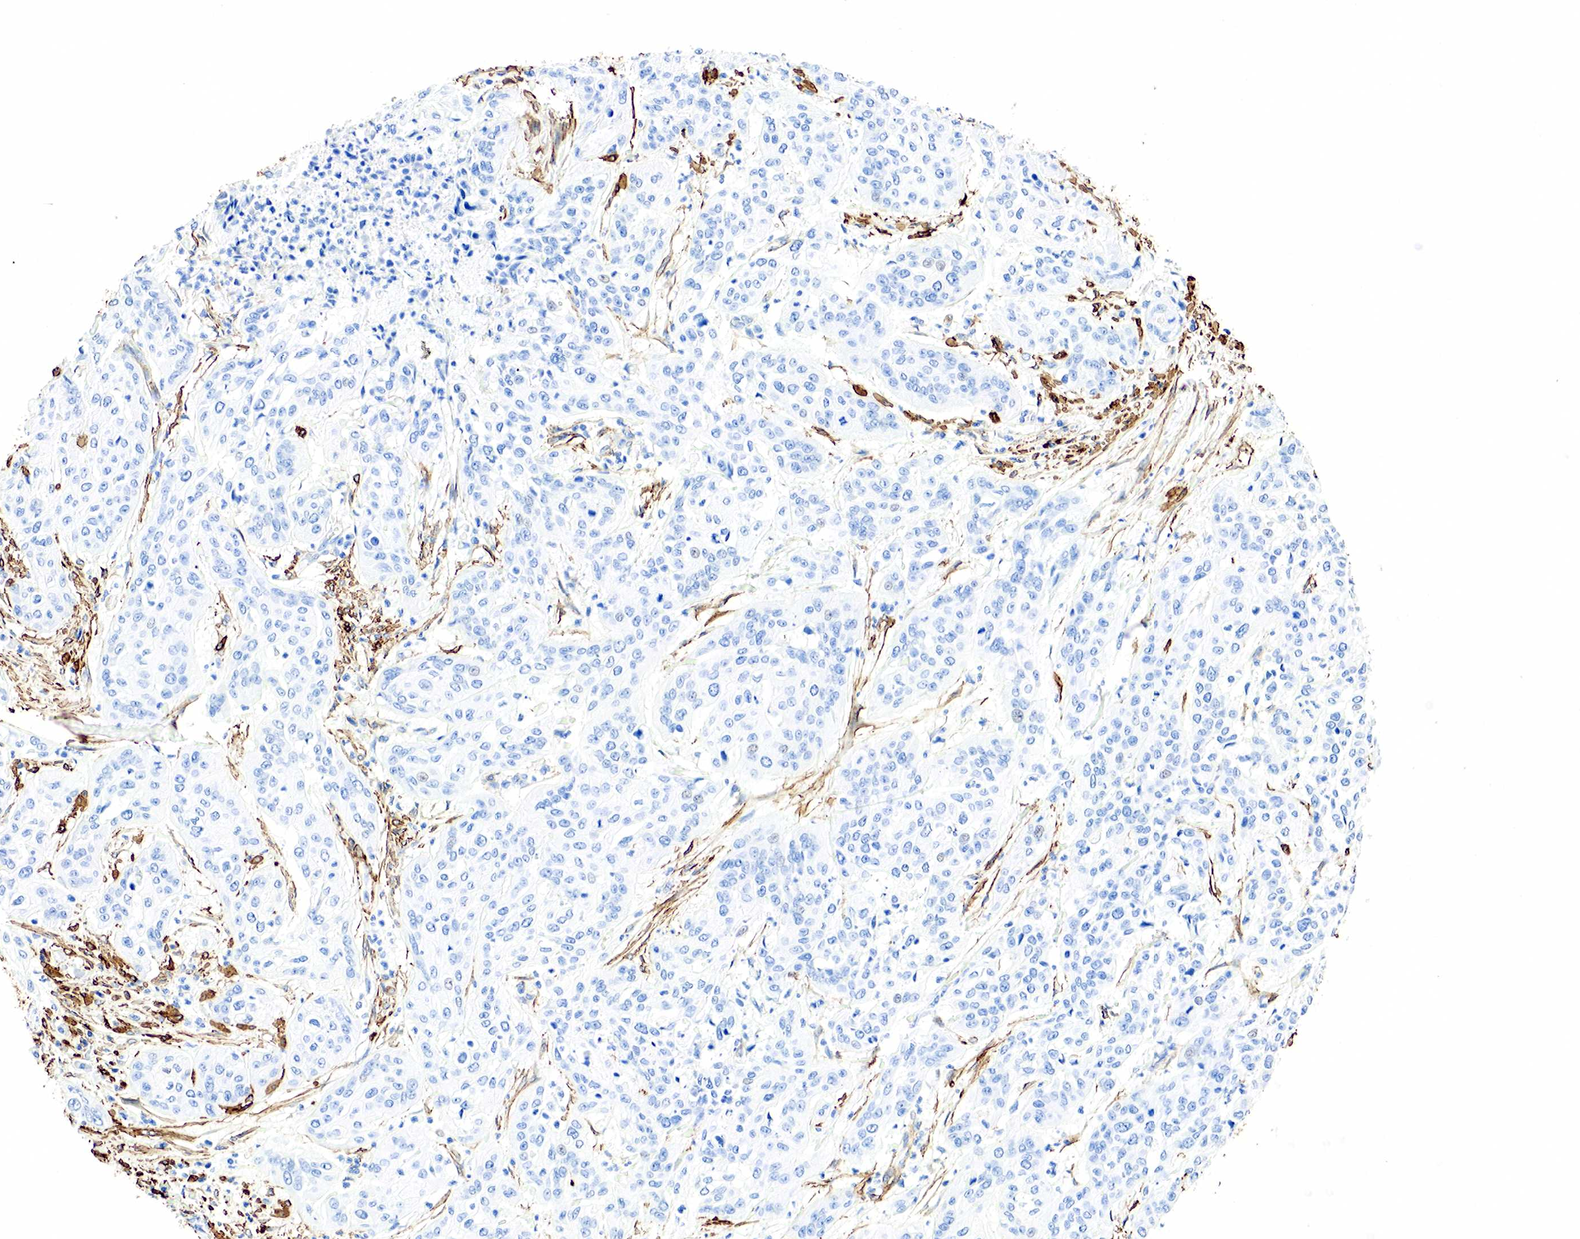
{"staining": {"intensity": "negative", "quantity": "none", "location": "none"}, "tissue": "cervical cancer", "cell_type": "Tumor cells", "image_type": "cancer", "snomed": [{"axis": "morphology", "description": "Squamous cell carcinoma, NOS"}, {"axis": "topography", "description": "Cervix"}], "caption": "DAB immunohistochemical staining of cervical squamous cell carcinoma displays no significant expression in tumor cells.", "gene": "ACTA1", "patient": {"sex": "female", "age": 41}}